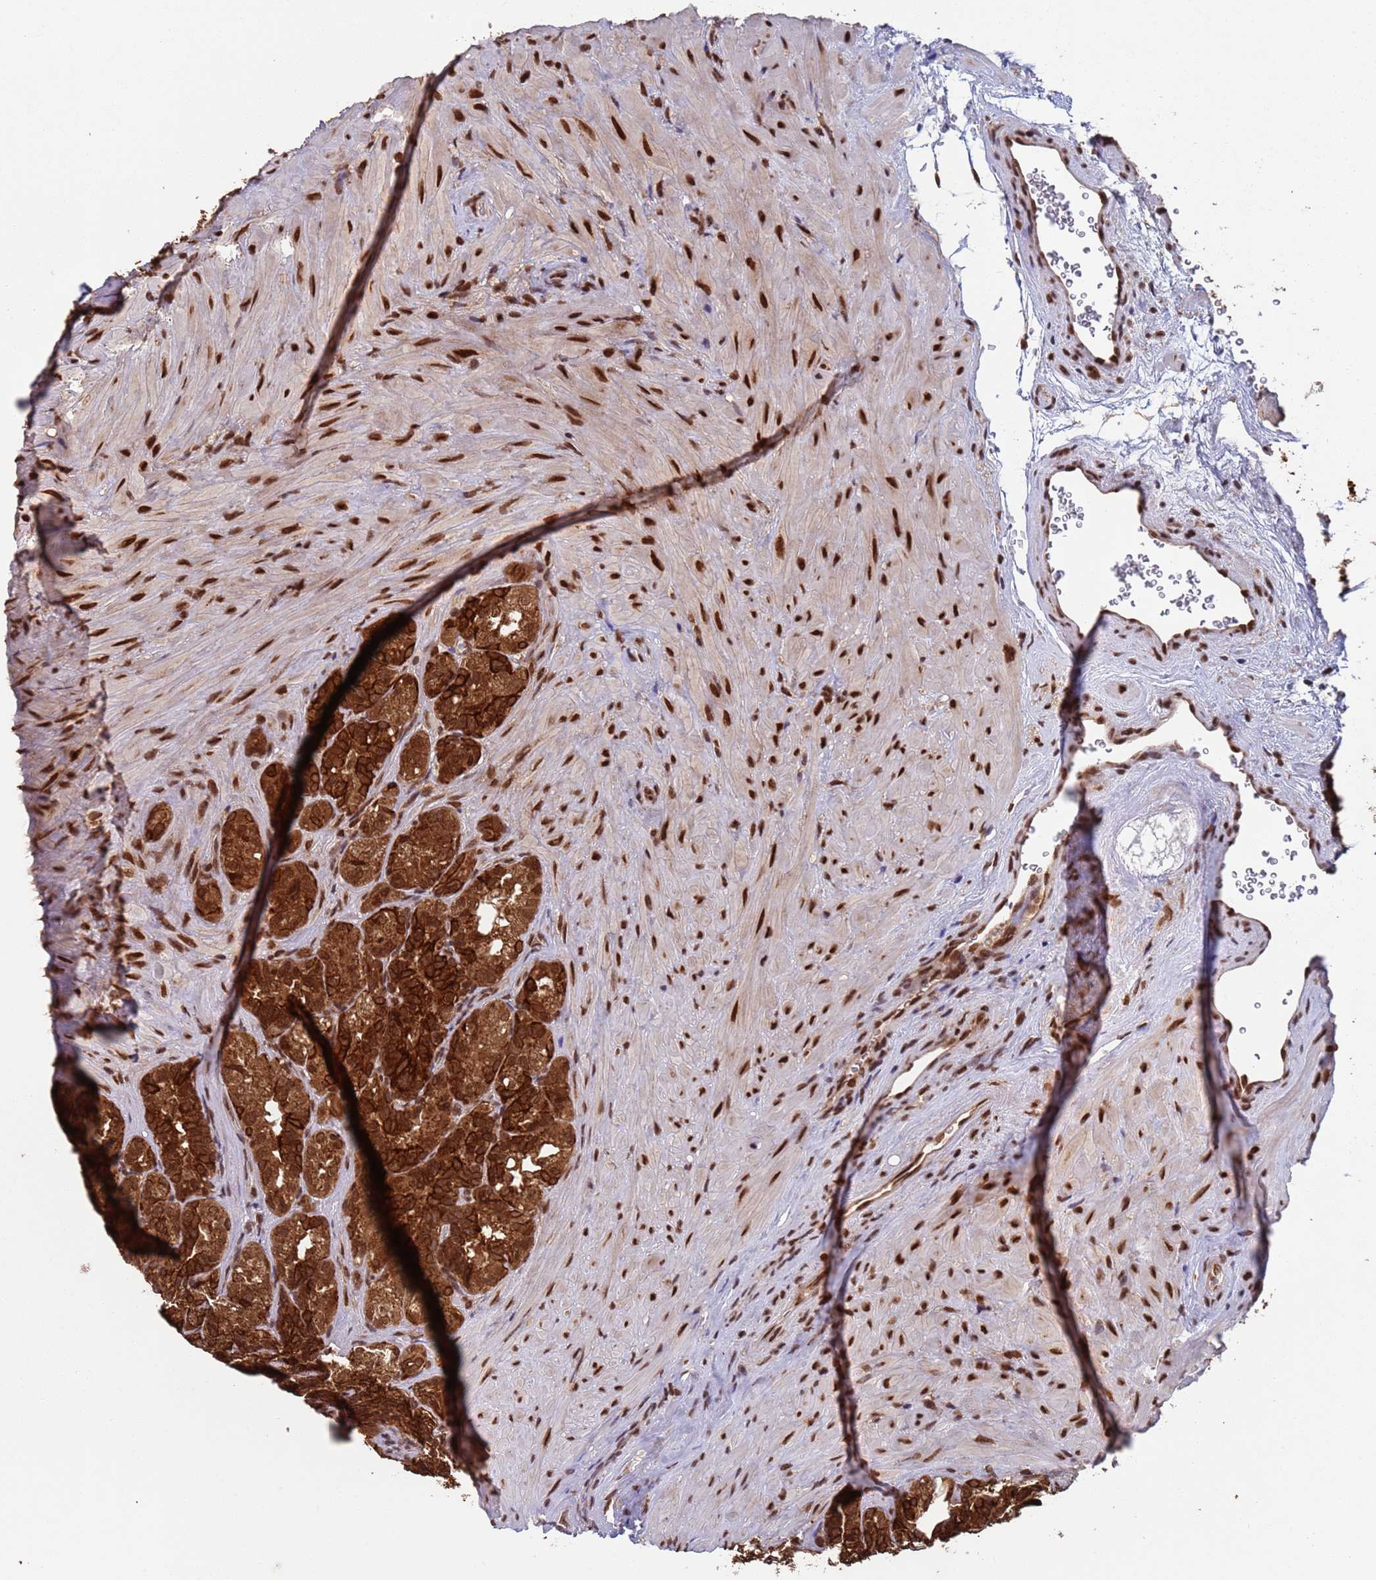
{"staining": {"intensity": "strong", "quantity": ">75%", "location": "cytoplasmic/membranous,nuclear"}, "tissue": "seminal vesicle", "cell_type": "Glandular cells", "image_type": "normal", "snomed": [{"axis": "morphology", "description": "Normal tissue, NOS"}, {"axis": "topography", "description": "Seminal veicle"}], "caption": "Unremarkable seminal vesicle reveals strong cytoplasmic/membranous,nuclear expression in approximately >75% of glandular cells, visualized by immunohistochemistry.", "gene": "FUBP3", "patient": {"sex": "male", "age": 60}}